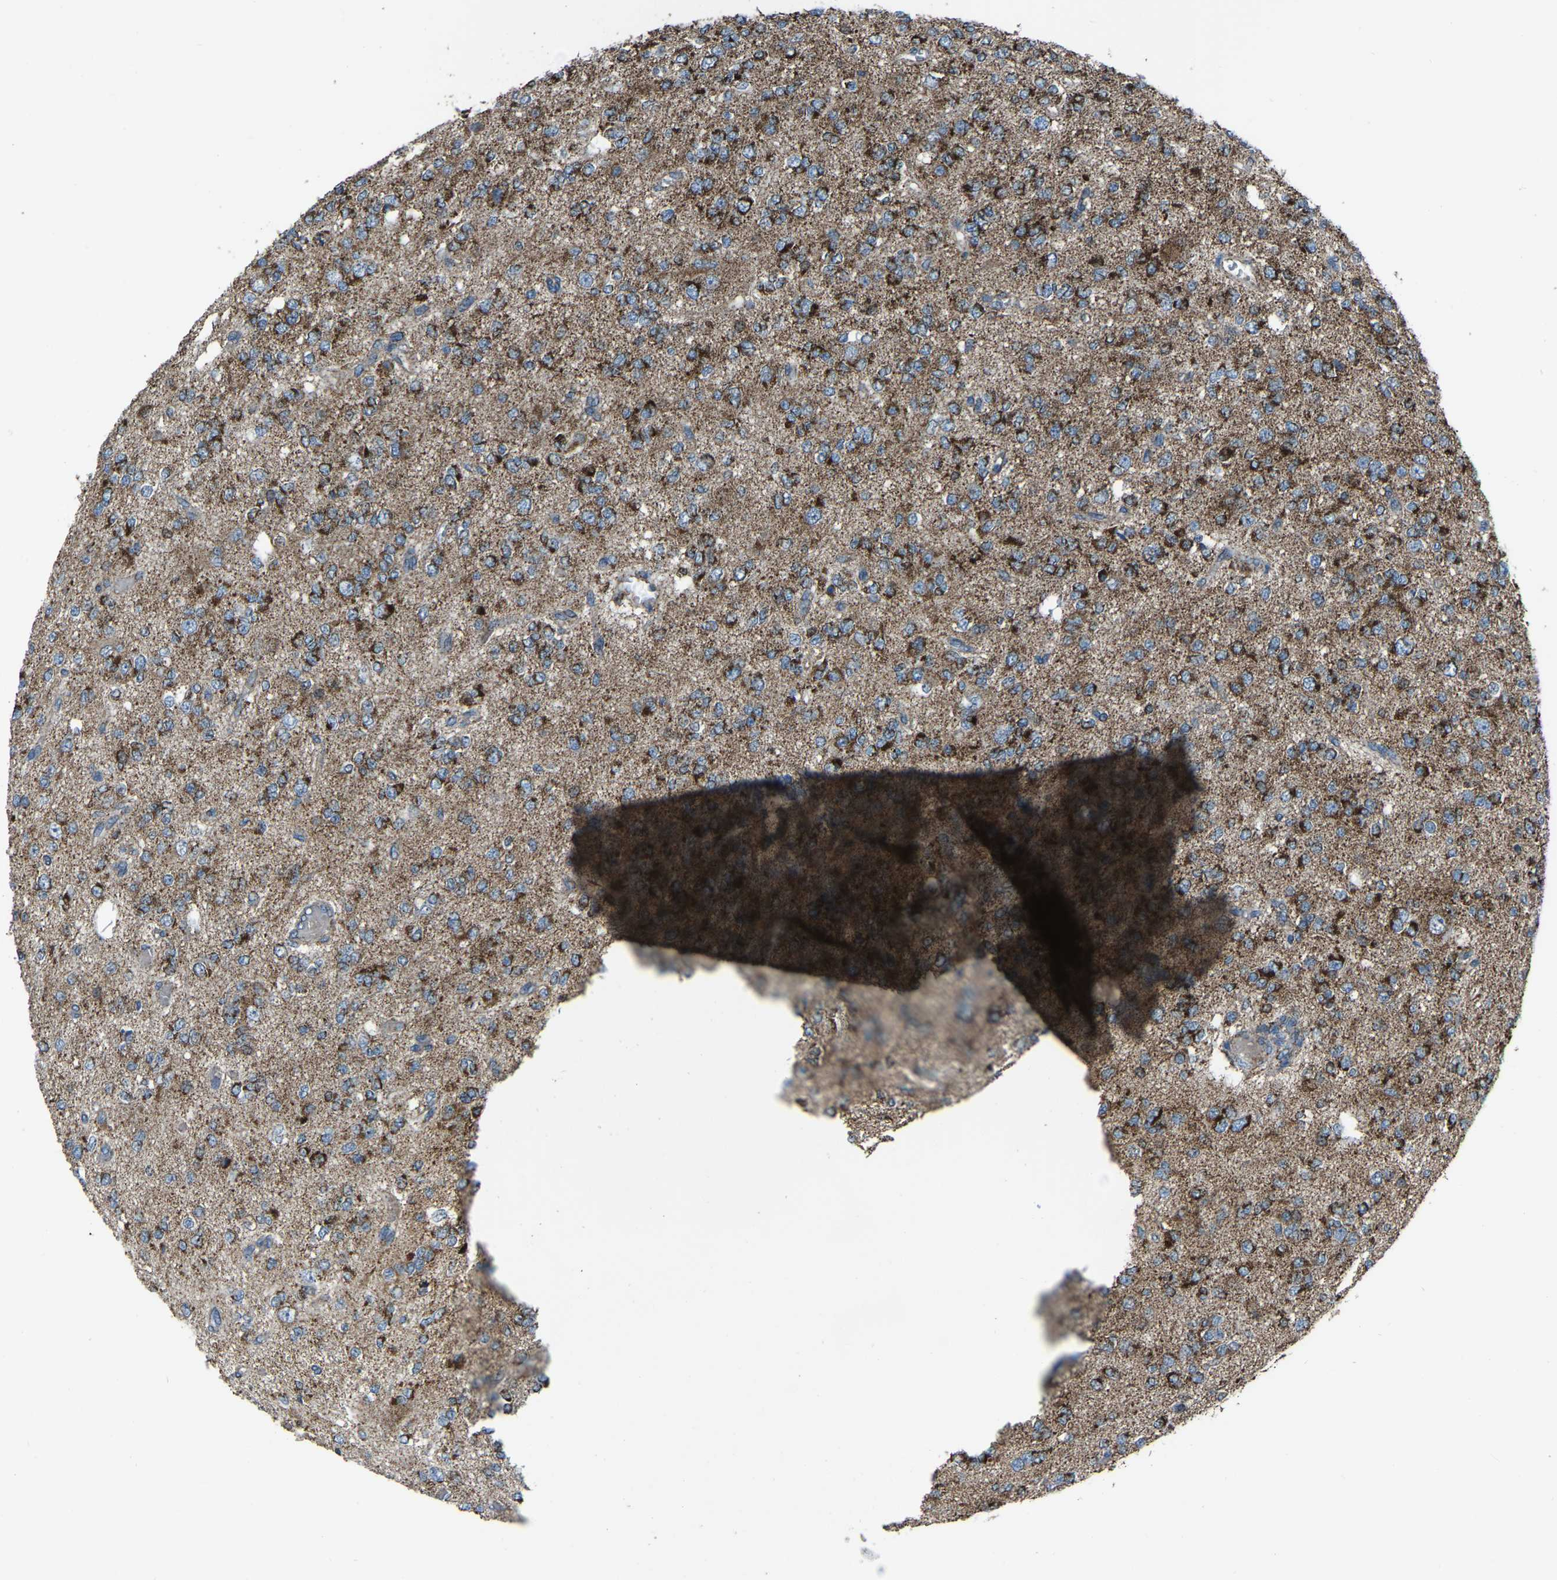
{"staining": {"intensity": "strong", "quantity": ">75%", "location": "cytoplasmic/membranous"}, "tissue": "glioma", "cell_type": "Tumor cells", "image_type": "cancer", "snomed": [{"axis": "morphology", "description": "Glioma, malignant, Low grade"}, {"axis": "topography", "description": "Brain"}], "caption": "This is a photomicrograph of IHC staining of malignant glioma (low-grade), which shows strong positivity in the cytoplasmic/membranous of tumor cells.", "gene": "AKR1A1", "patient": {"sex": "male", "age": 38}}